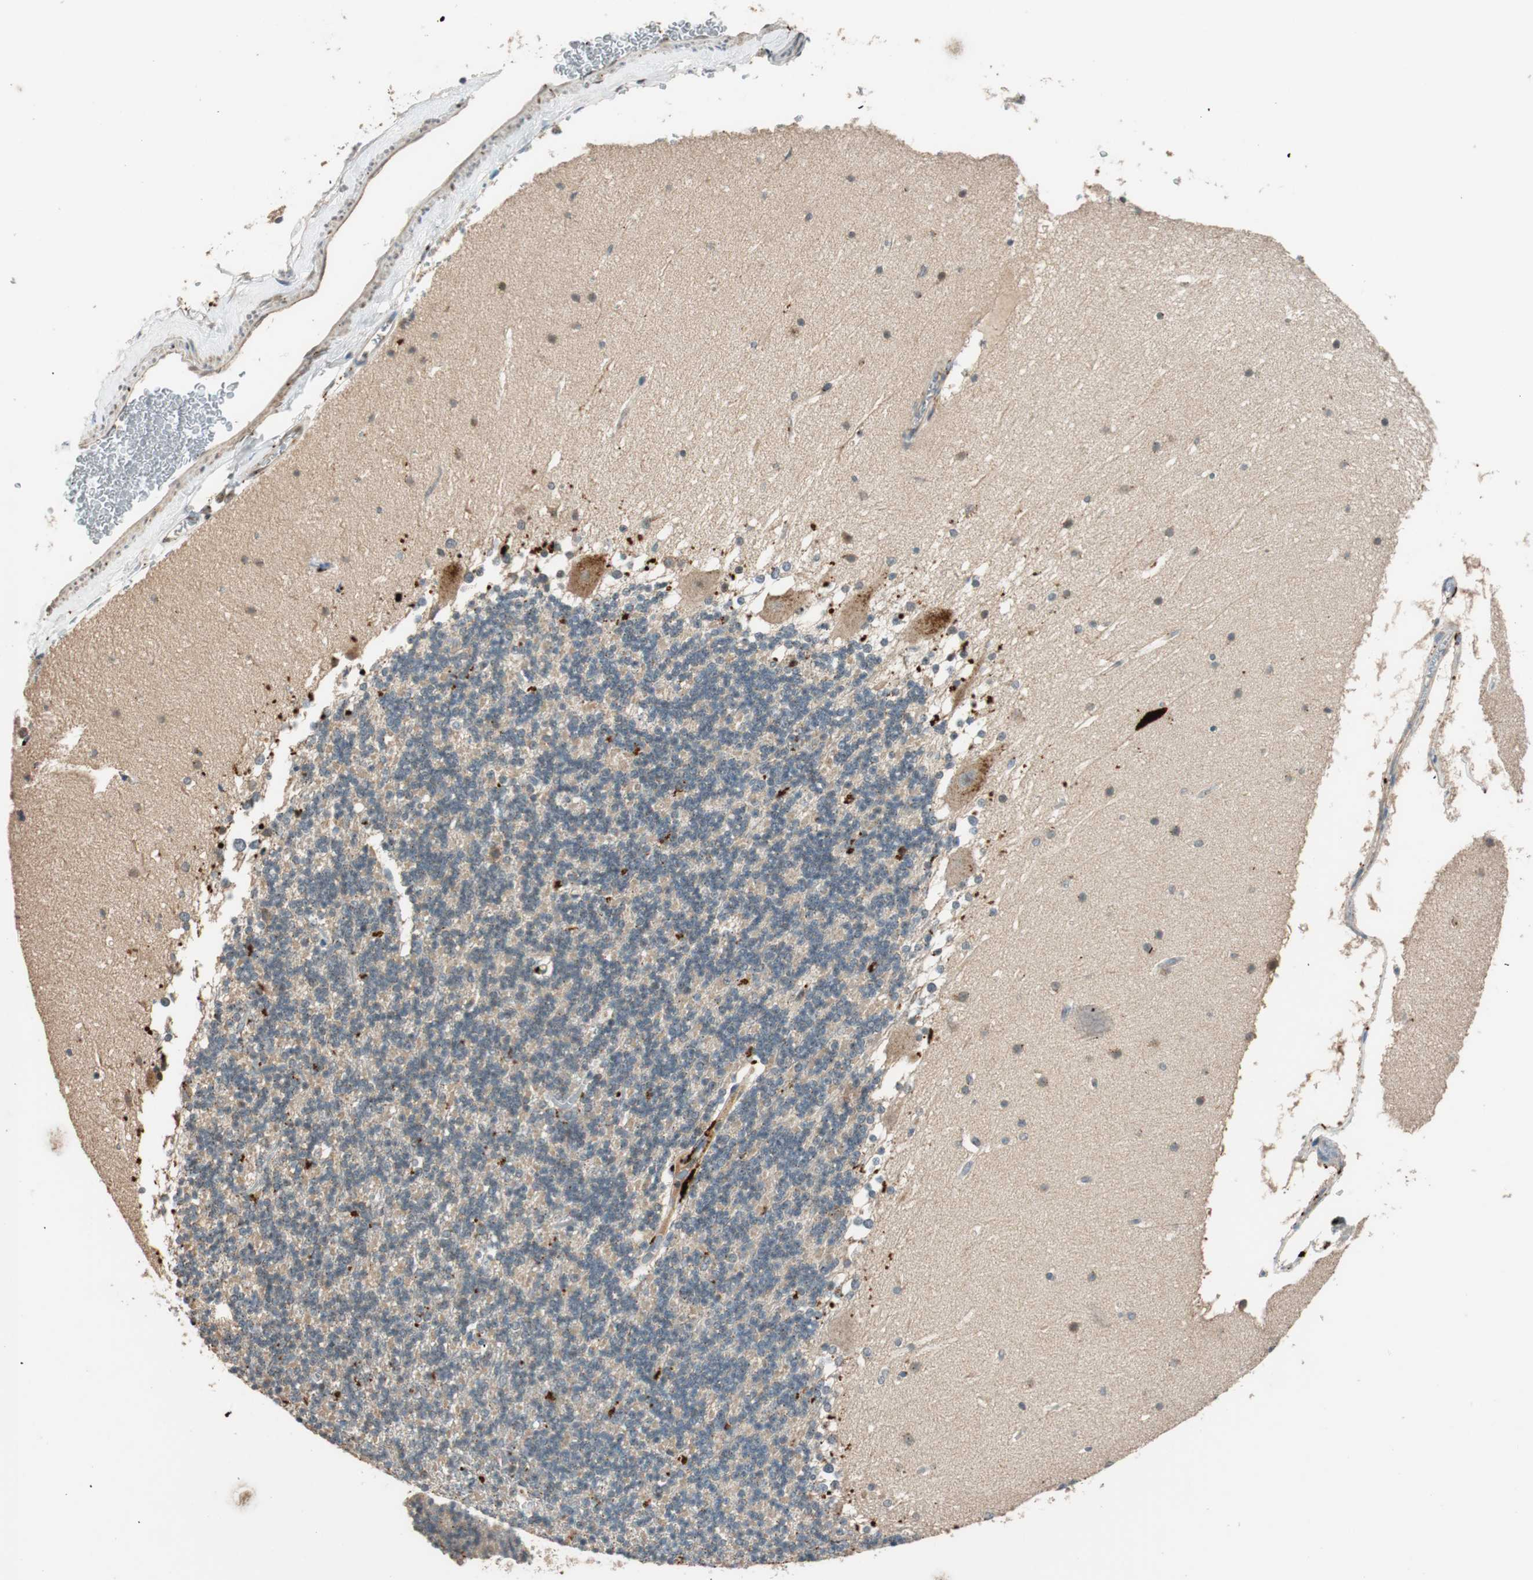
{"staining": {"intensity": "weak", "quantity": ">75%", "location": "cytoplasmic/membranous"}, "tissue": "cerebellum", "cell_type": "Cells in granular layer", "image_type": "normal", "snomed": [{"axis": "morphology", "description": "Normal tissue, NOS"}, {"axis": "topography", "description": "Cerebellum"}], "caption": "Cells in granular layer reveal low levels of weak cytoplasmic/membranous positivity in approximately >75% of cells in normal cerebellum.", "gene": "GLB1", "patient": {"sex": "female", "age": 19}}